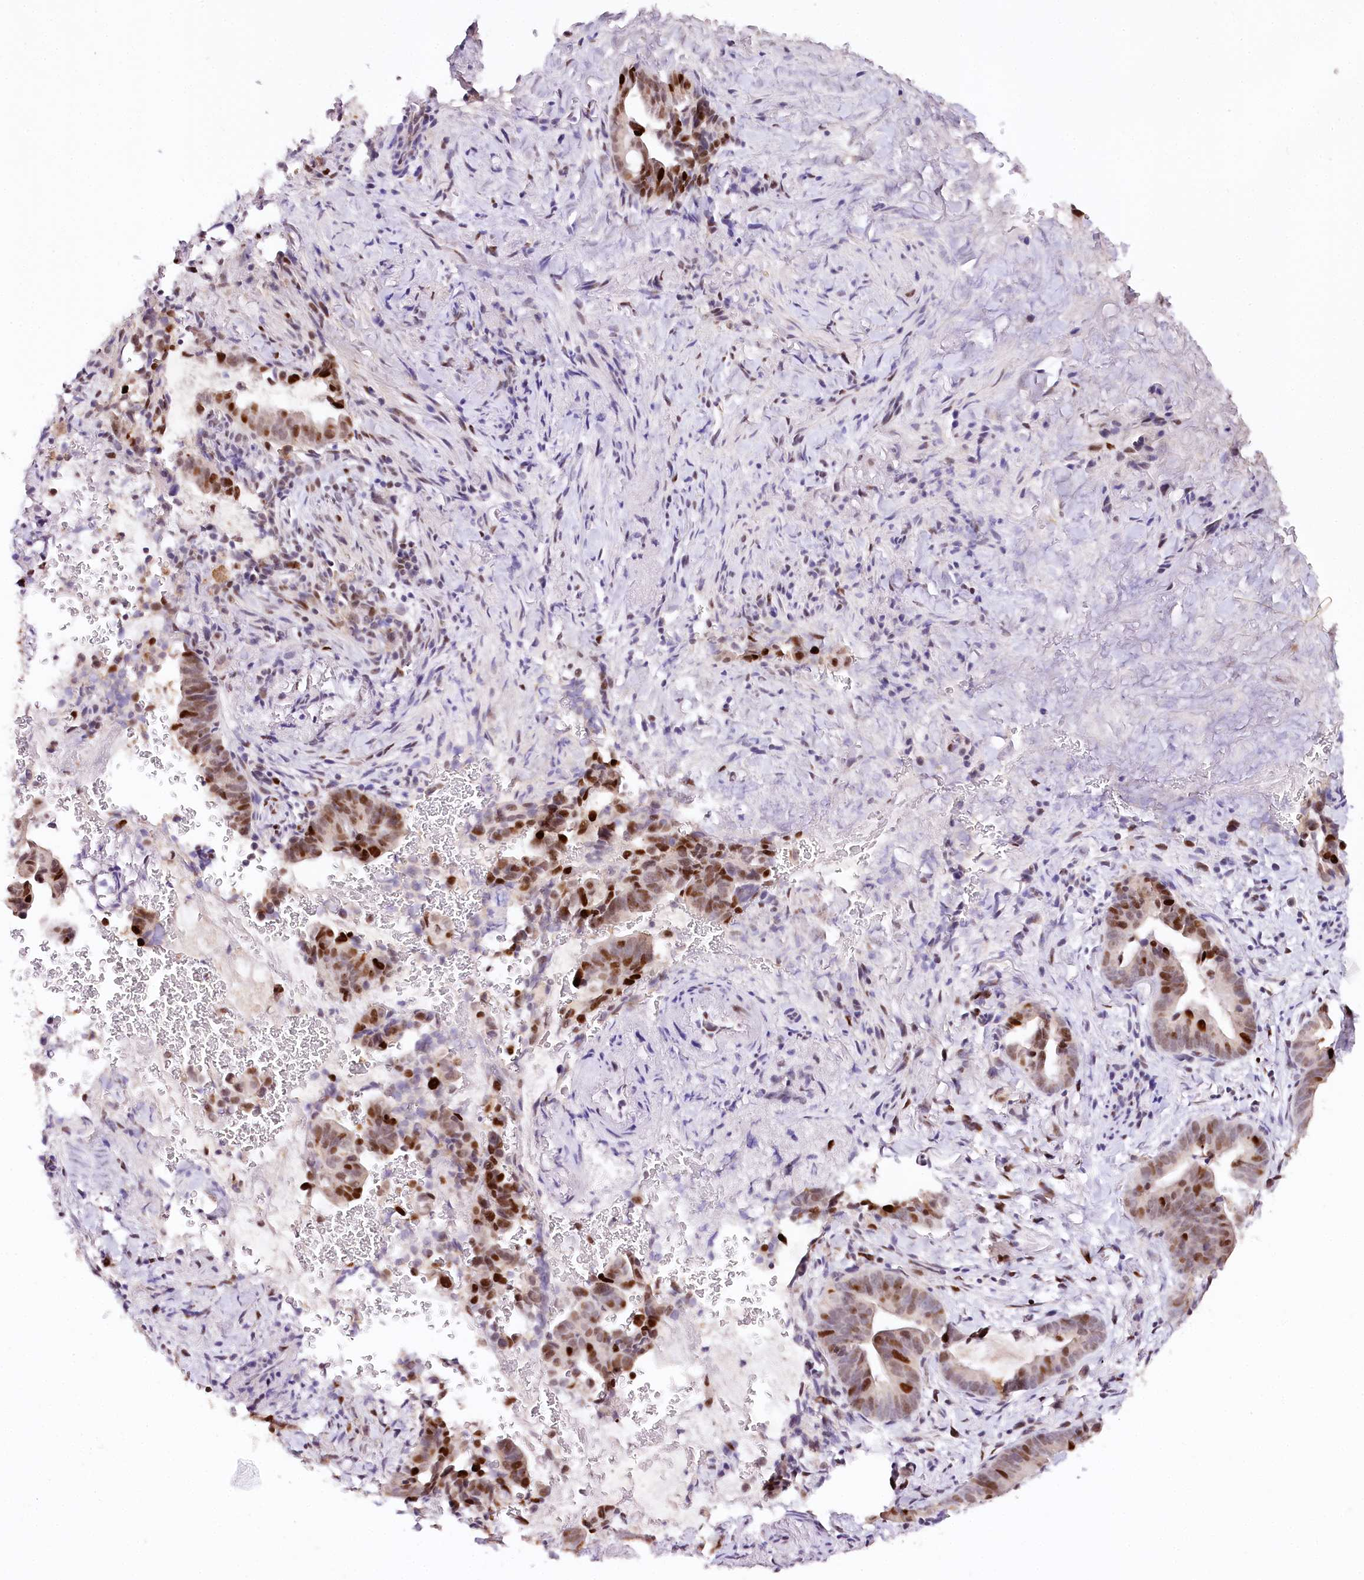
{"staining": {"intensity": "moderate", "quantity": ">75%", "location": "nuclear"}, "tissue": "pancreatic cancer", "cell_type": "Tumor cells", "image_type": "cancer", "snomed": [{"axis": "morphology", "description": "Adenocarcinoma, NOS"}, {"axis": "topography", "description": "Pancreas"}], "caption": "Protein expression analysis of human pancreatic cancer reveals moderate nuclear staining in approximately >75% of tumor cells. Nuclei are stained in blue.", "gene": "TP53", "patient": {"sex": "female", "age": 63}}